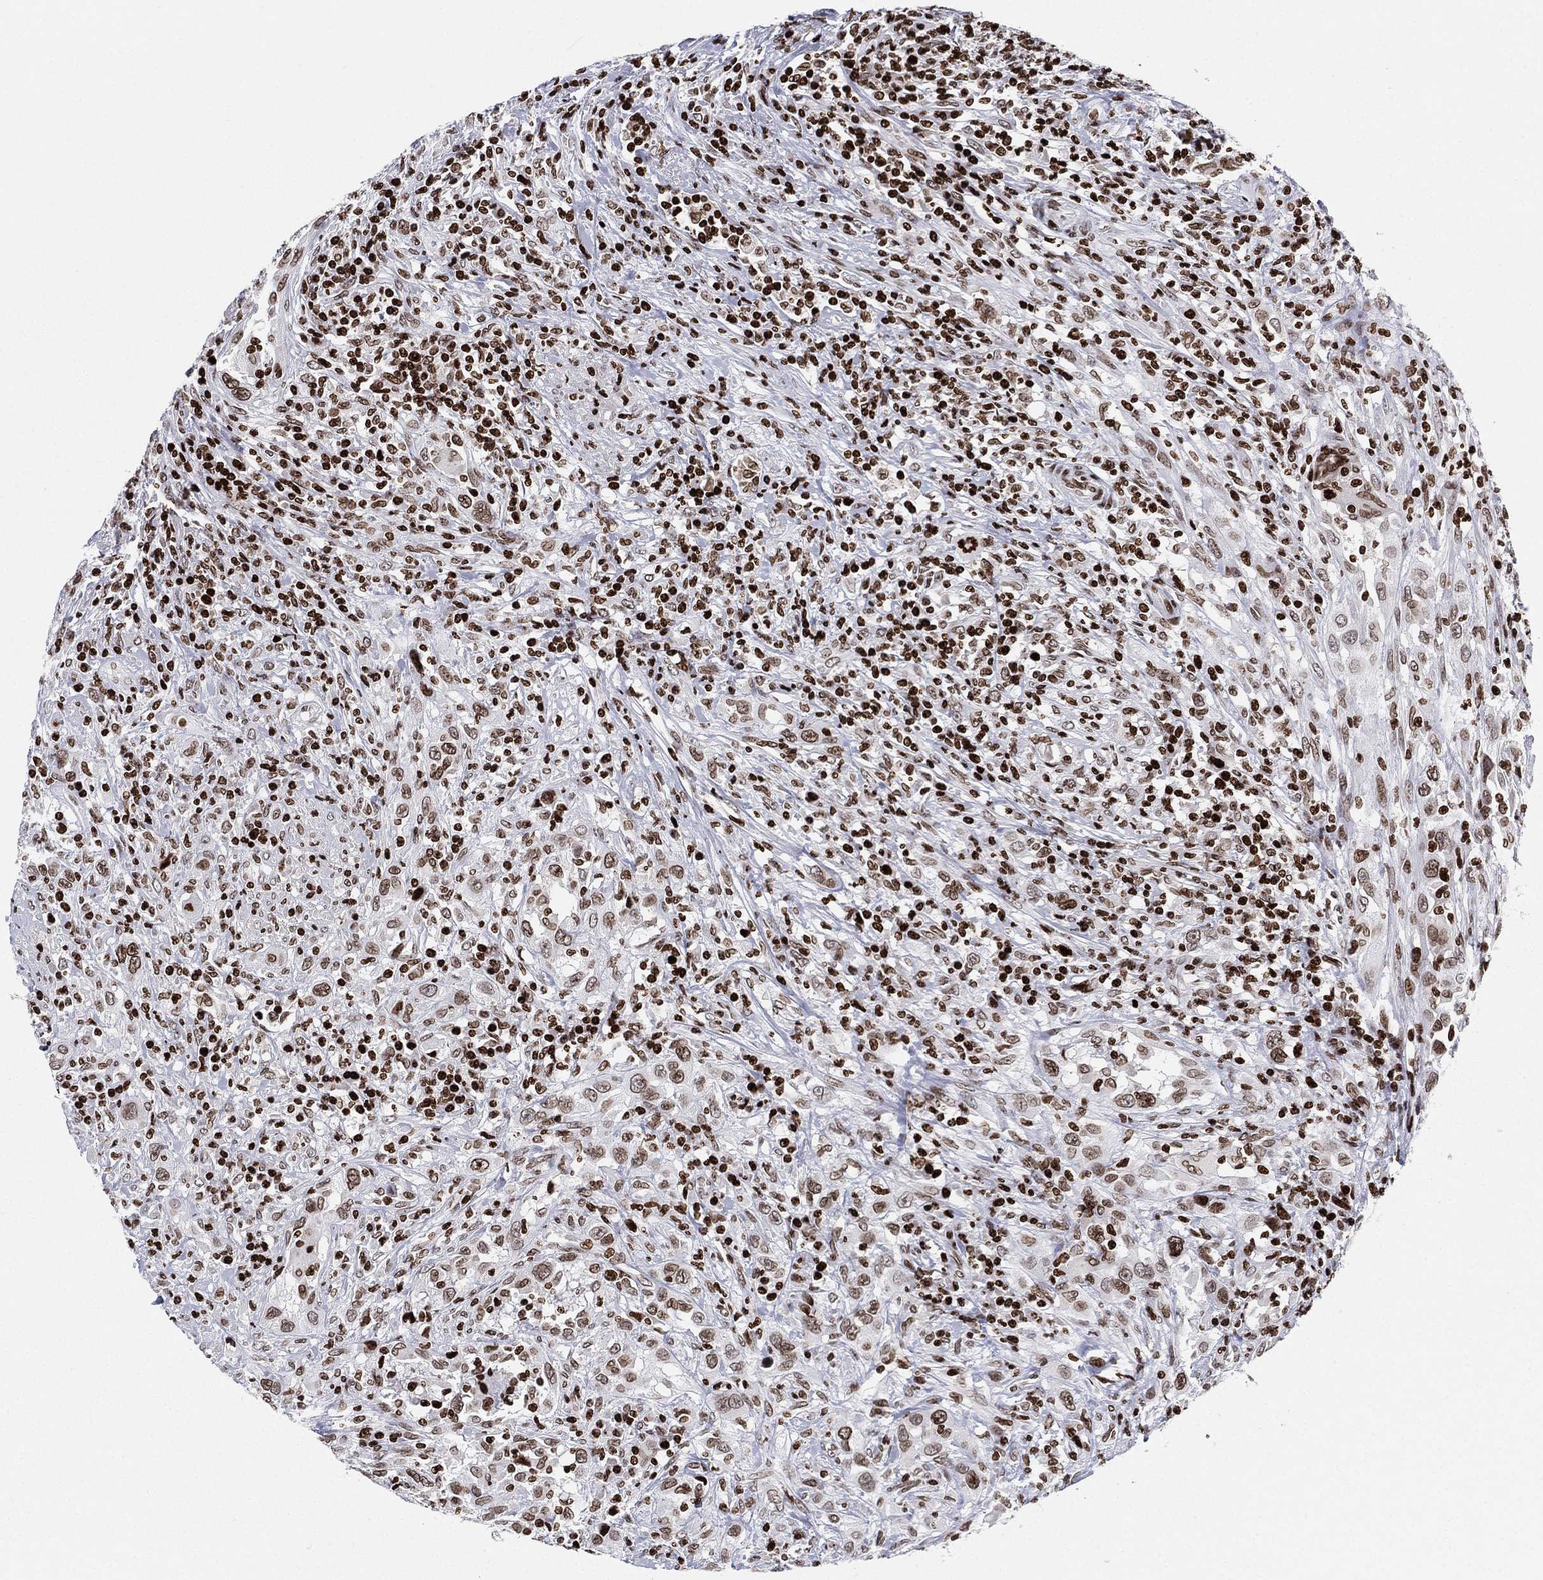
{"staining": {"intensity": "moderate", "quantity": "<25%", "location": "nuclear"}, "tissue": "urothelial cancer", "cell_type": "Tumor cells", "image_type": "cancer", "snomed": [{"axis": "morphology", "description": "Urothelial carcinoma, NOS"}, {"axis": "morphology", "description": "Urothelial carcinoma, High grade"}, {"axis": "topography", "description": "Urinary bladder"}], "caption": "Protein expression analysis of human transitional cell carcinoma reveals moderate nuclear expression in about <25% of tumor cells. (DAB (3,3'-diaminobenzidine) IHC with brightfield microscopy, high magnification).", "gene": "MFSD14A", "patient": {"sex": "female", "age": 64}}